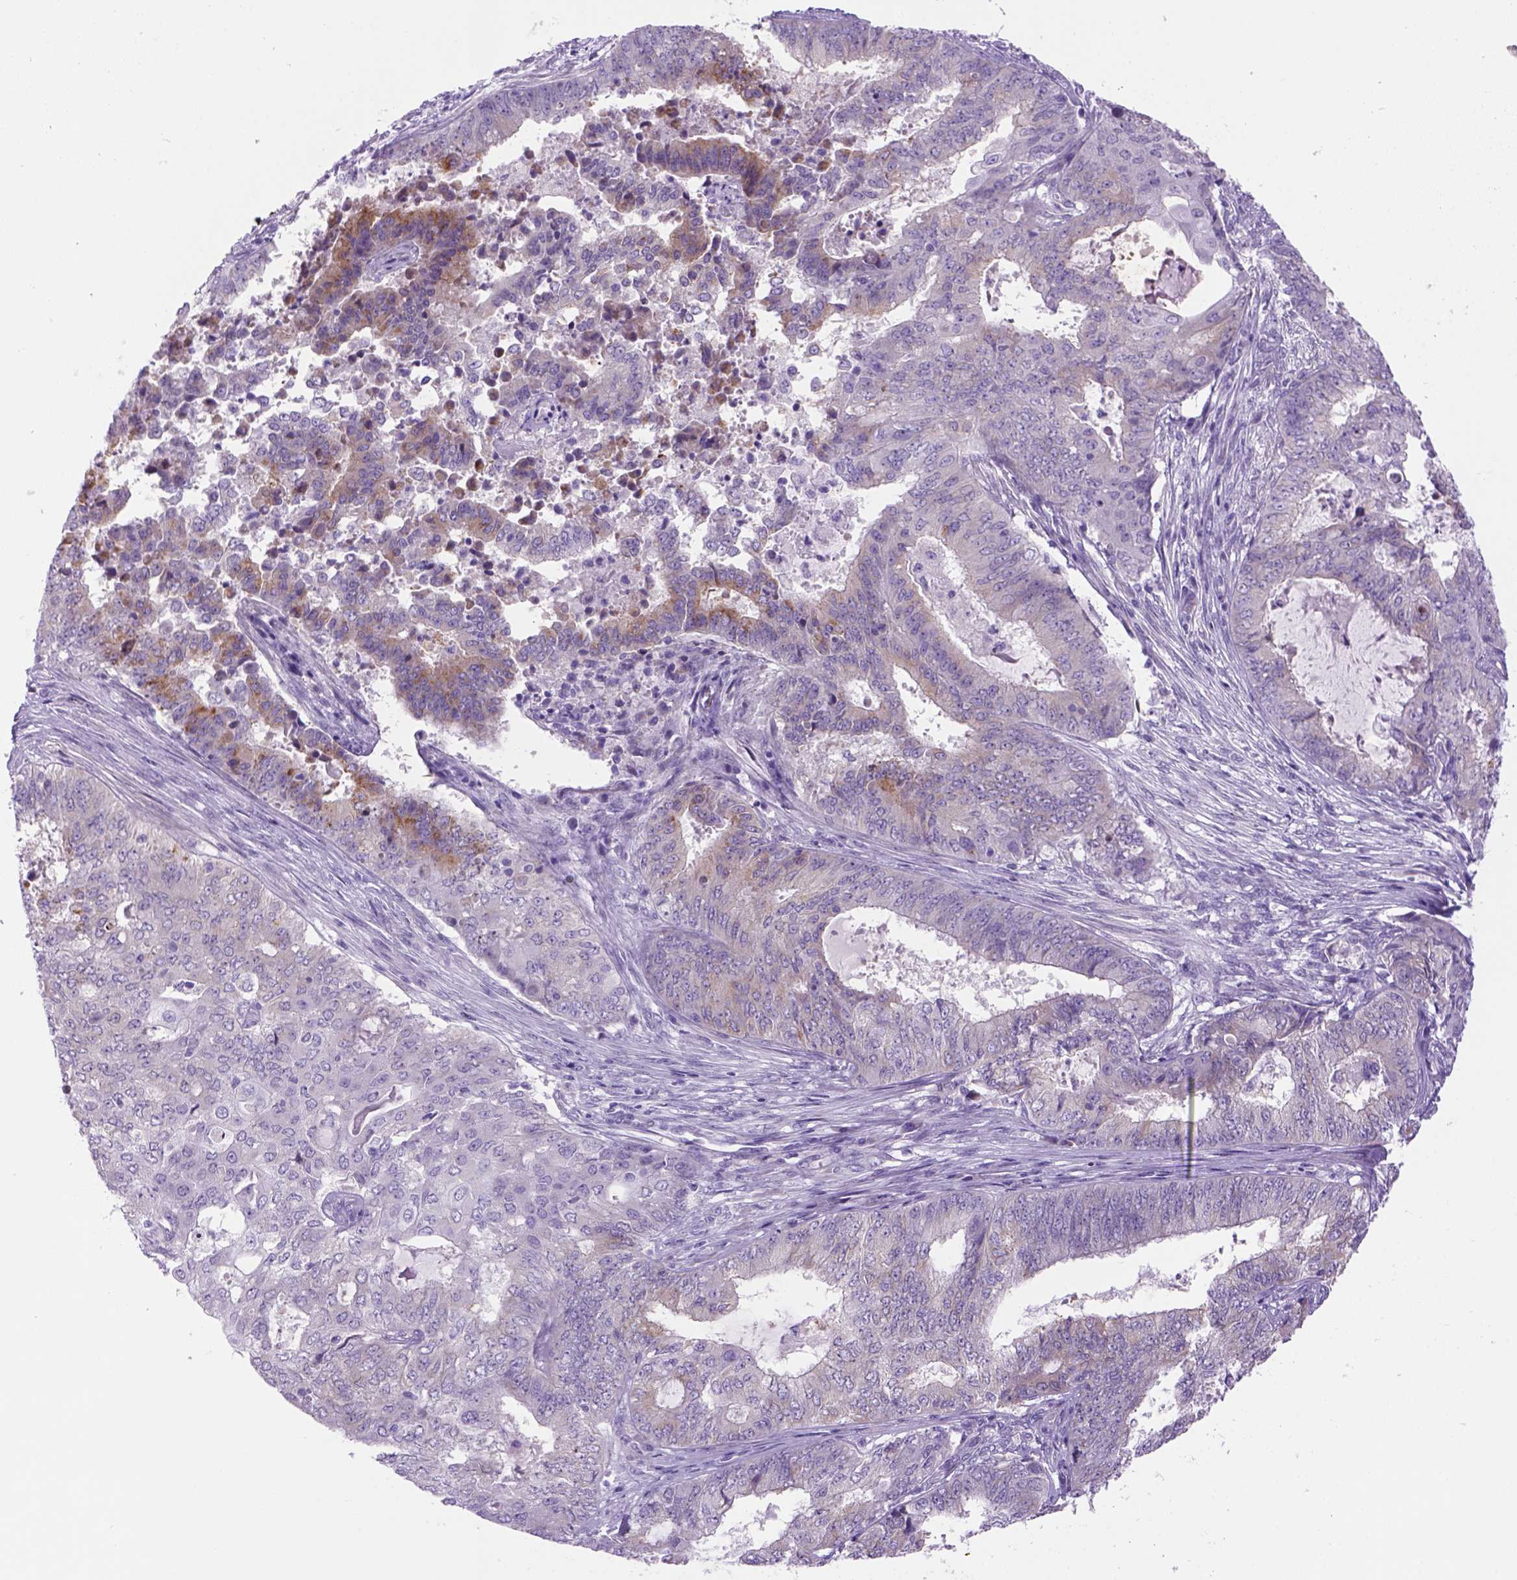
{"staining": {"intensity": "weak", "quantity": "<25%", "location": "cytoplasmic/membranous"}, "tissue": "endometrial cancer", "cell_type": "Tumor cells", "image_type": "cancer", "snomed": [{"axis": "morphology", "description": "Adenocarcinoma, NOS"}, {"axis": "topography", "description": "Endometrium"}], "caption": "A photomicrograph of human adenocarcinoma (endometrial) is negative for staining in tumor cells.", "gene": "DNAH11", "patient": {"sex": "female", "age": 62}}